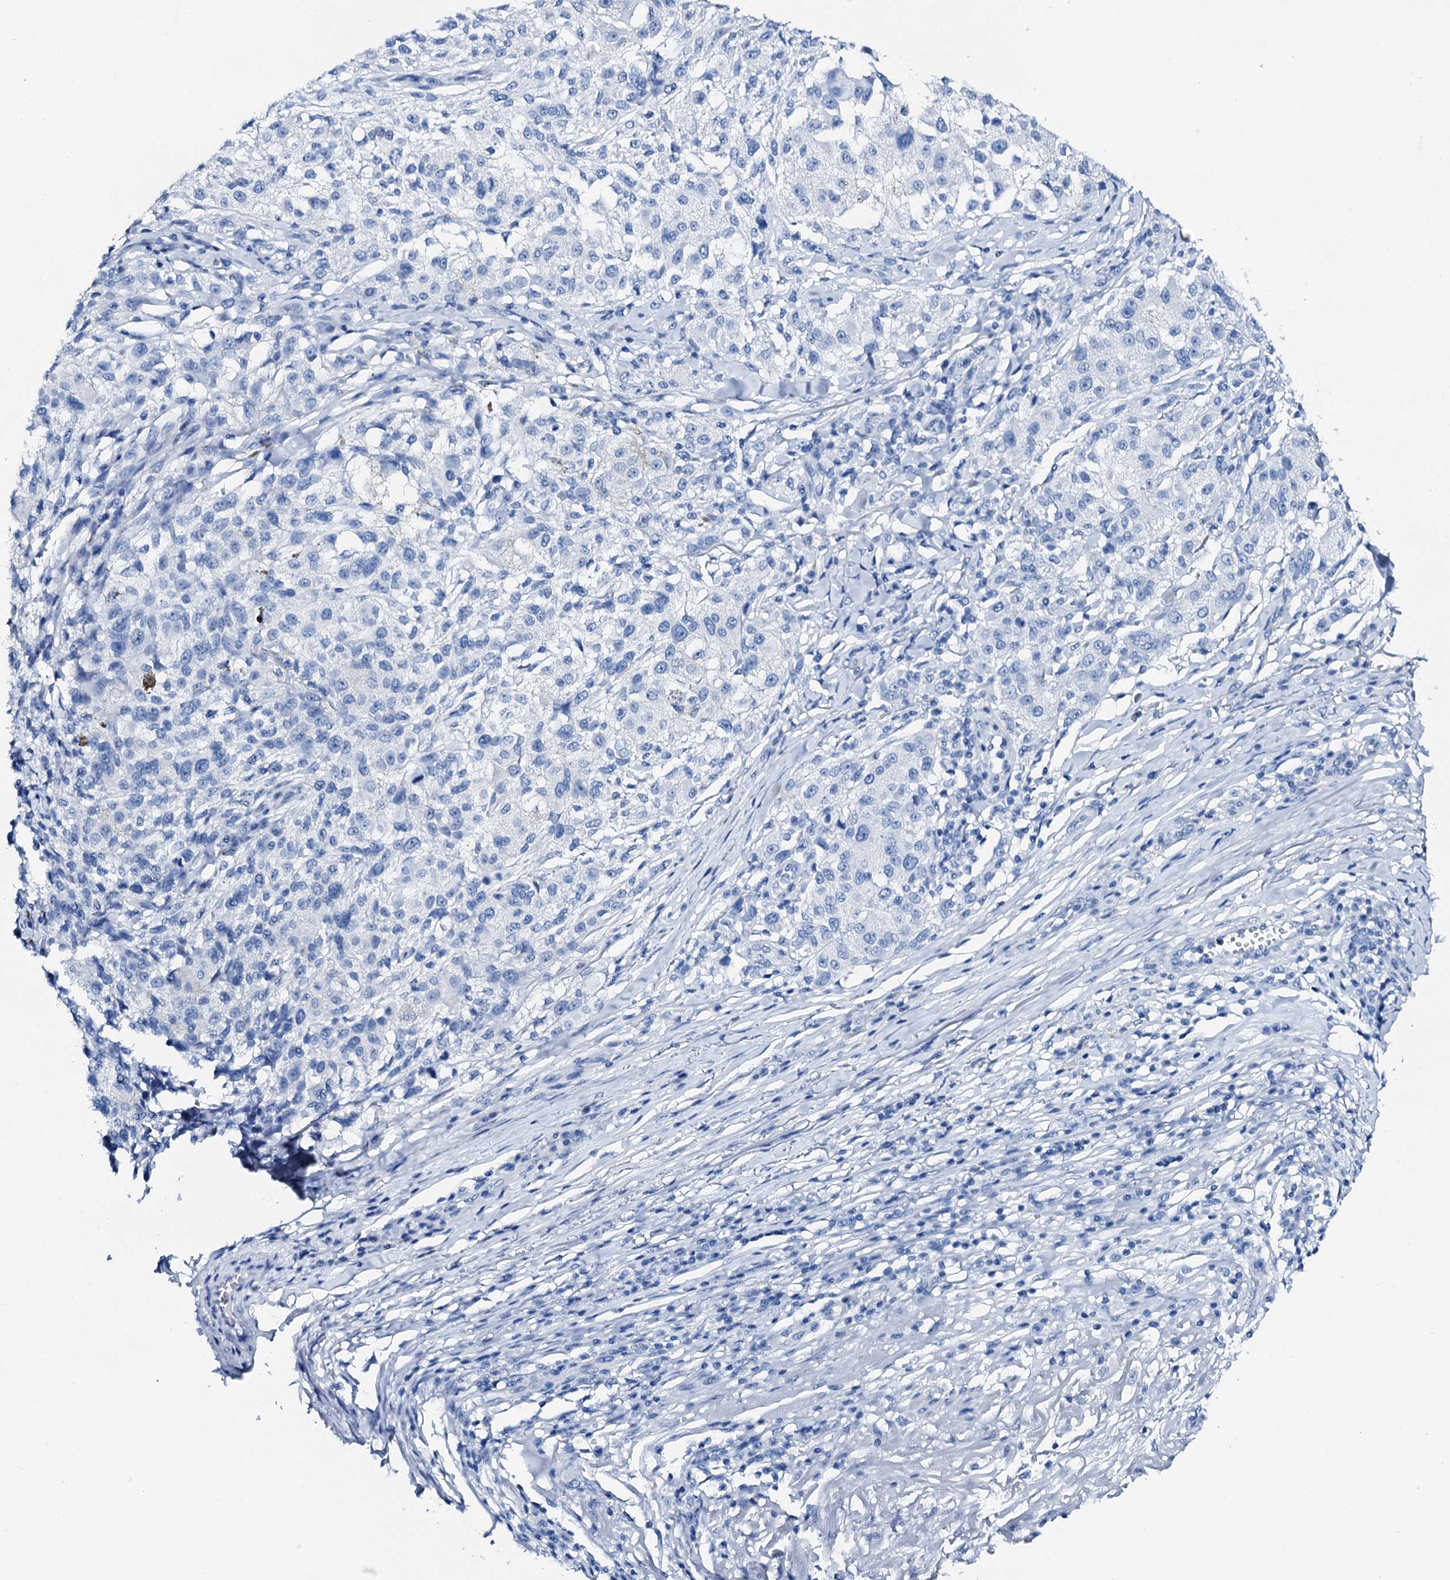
{"staining": {"intensity": "negative", "quantity": "none", "location": "none"}, "tissue": "melanoma", "cell_type": "Tumor cells", "image_type": "cancer", "snomed": [{"axis": "morphology", "description": "Necrosis, NOS"}, {"axis": "morphology", "description": "Malignant melanoma, NOS"}, {"axis": "topography", "description": "Skin"}], "caption": "This micrograph is of malignant melanoma stained with immunohistochemistry to label a protein in brown with the nuclei are counter-stained blue. There is no staining in tumor cells.", "gene": "PTH", "patient": {"sex": "female", "age": 87}}